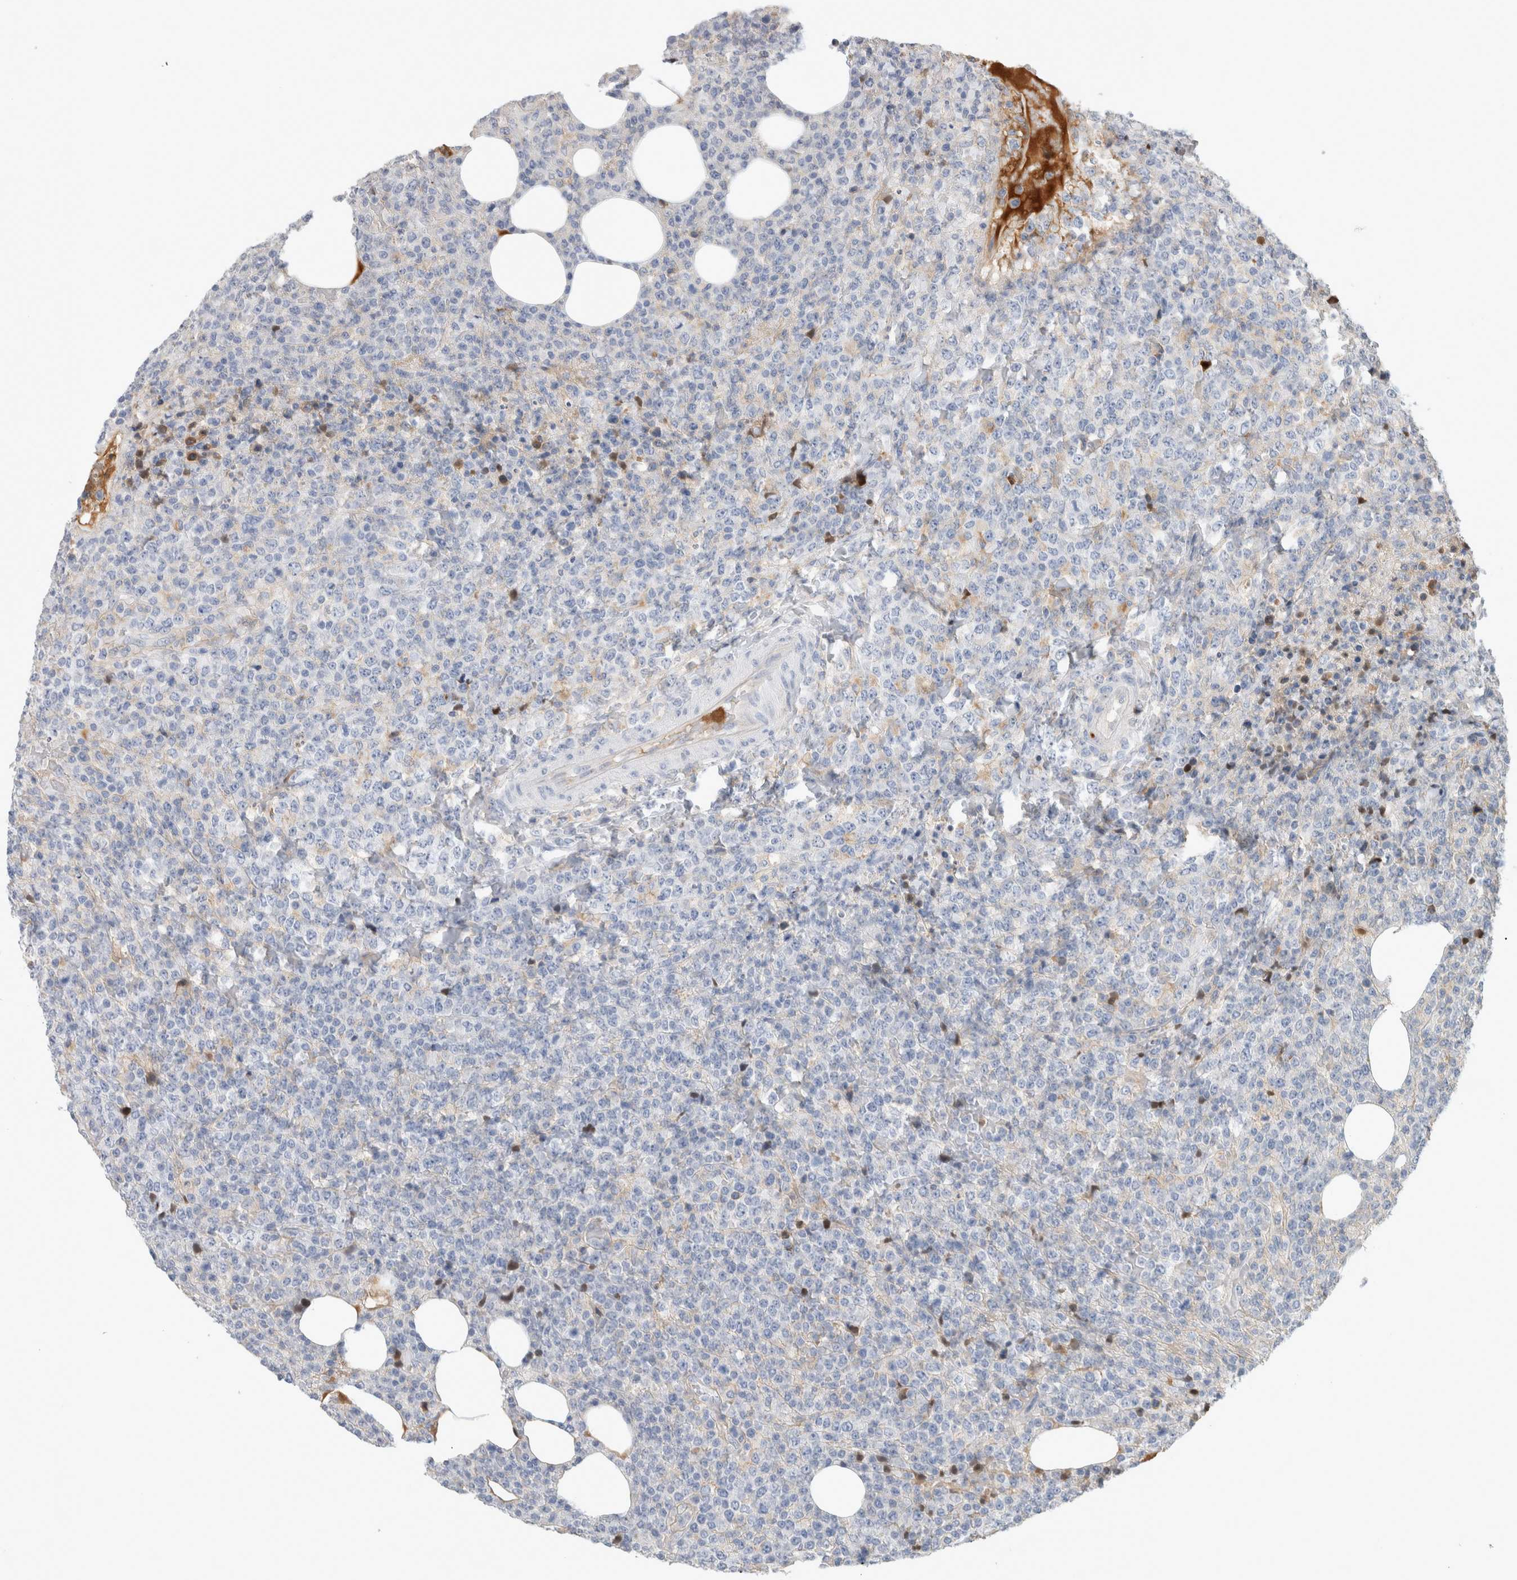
{"staining": {"intensity": "negative", "quantity": "none", "location": "none"}, "tissue": "lymphoma", "cell_type": "Tumor cells", "image_type": "cancer", "snomed": [{"axis": "morphology", "description": "Malignant lymphoma, non-Hodgkin's type, High grade"}, {"axis": "topography", "description": "Lymph node"}], "caption": "IHC histopathology image of neoplastic tissue: human lymphoma stained with DAB (3,3'-diaminobenzidine) exhibits no significant protein positivity in tumor cells. The staining was performed using DAB (3,3'-diaminobenzidine) to visualize the protein expression in brown, while the nuclei were stained in blue with hematoxylin (Magnification: 20x).", "gene": "SCGB1A1", "patient": {"sex": "male", "age": 13}}